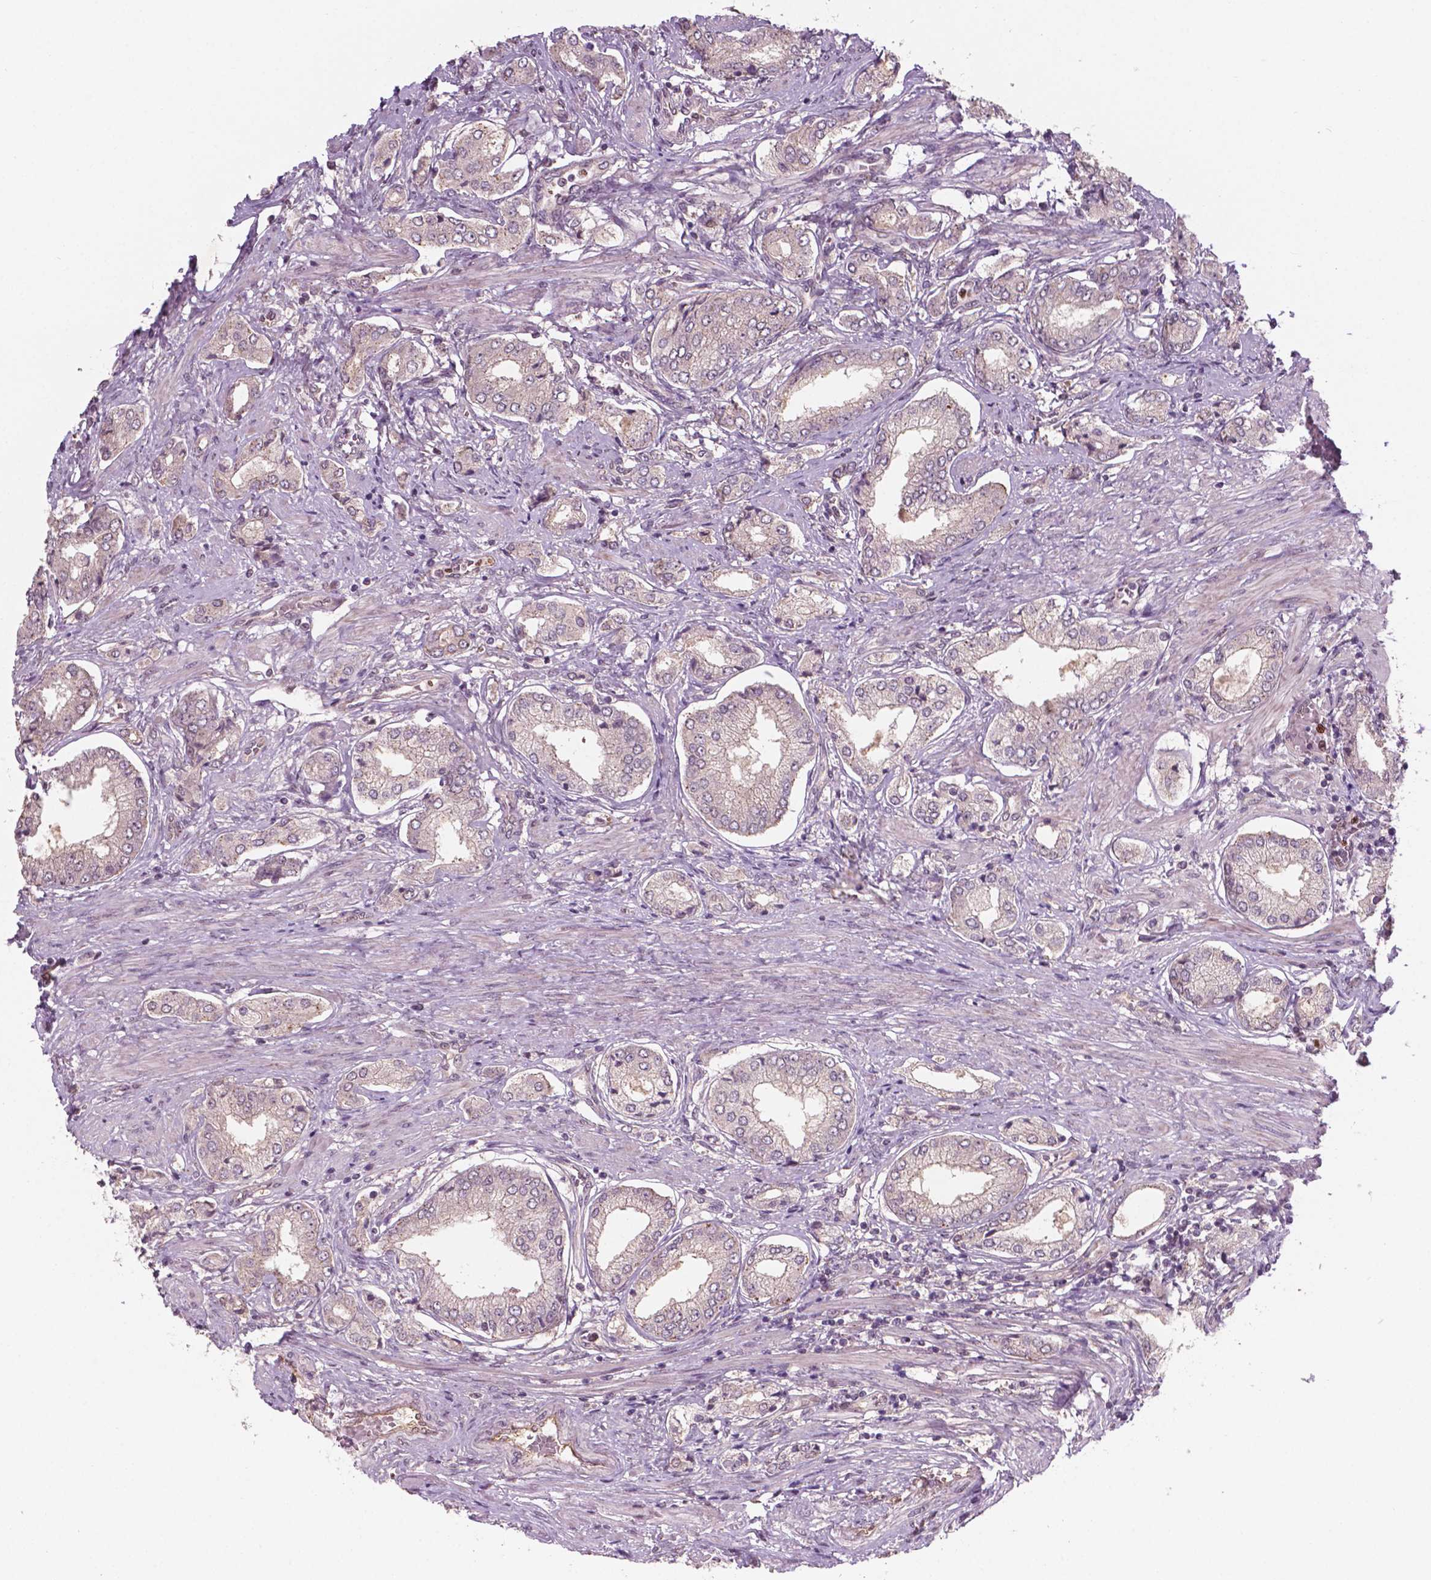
{"staining": {"intensity": "negative", "quantity": "none", "location": "none"}, "tissue": "prostate cancer", "cell_type": "Tumor cells", "image_type": "cancer", "snomed": [{"axis": "morphology", "description": "Adenocarcinoma, NOS"}, {"axis": "topography", "description": "Prostate"}], "caption": "Immunohistochemical staining of prostate cancer (adenocarcinoma) reveals no significant staining in tumor cells.", "gene": "NFAT5", "patient": {"sex": "male", "age": 63}}